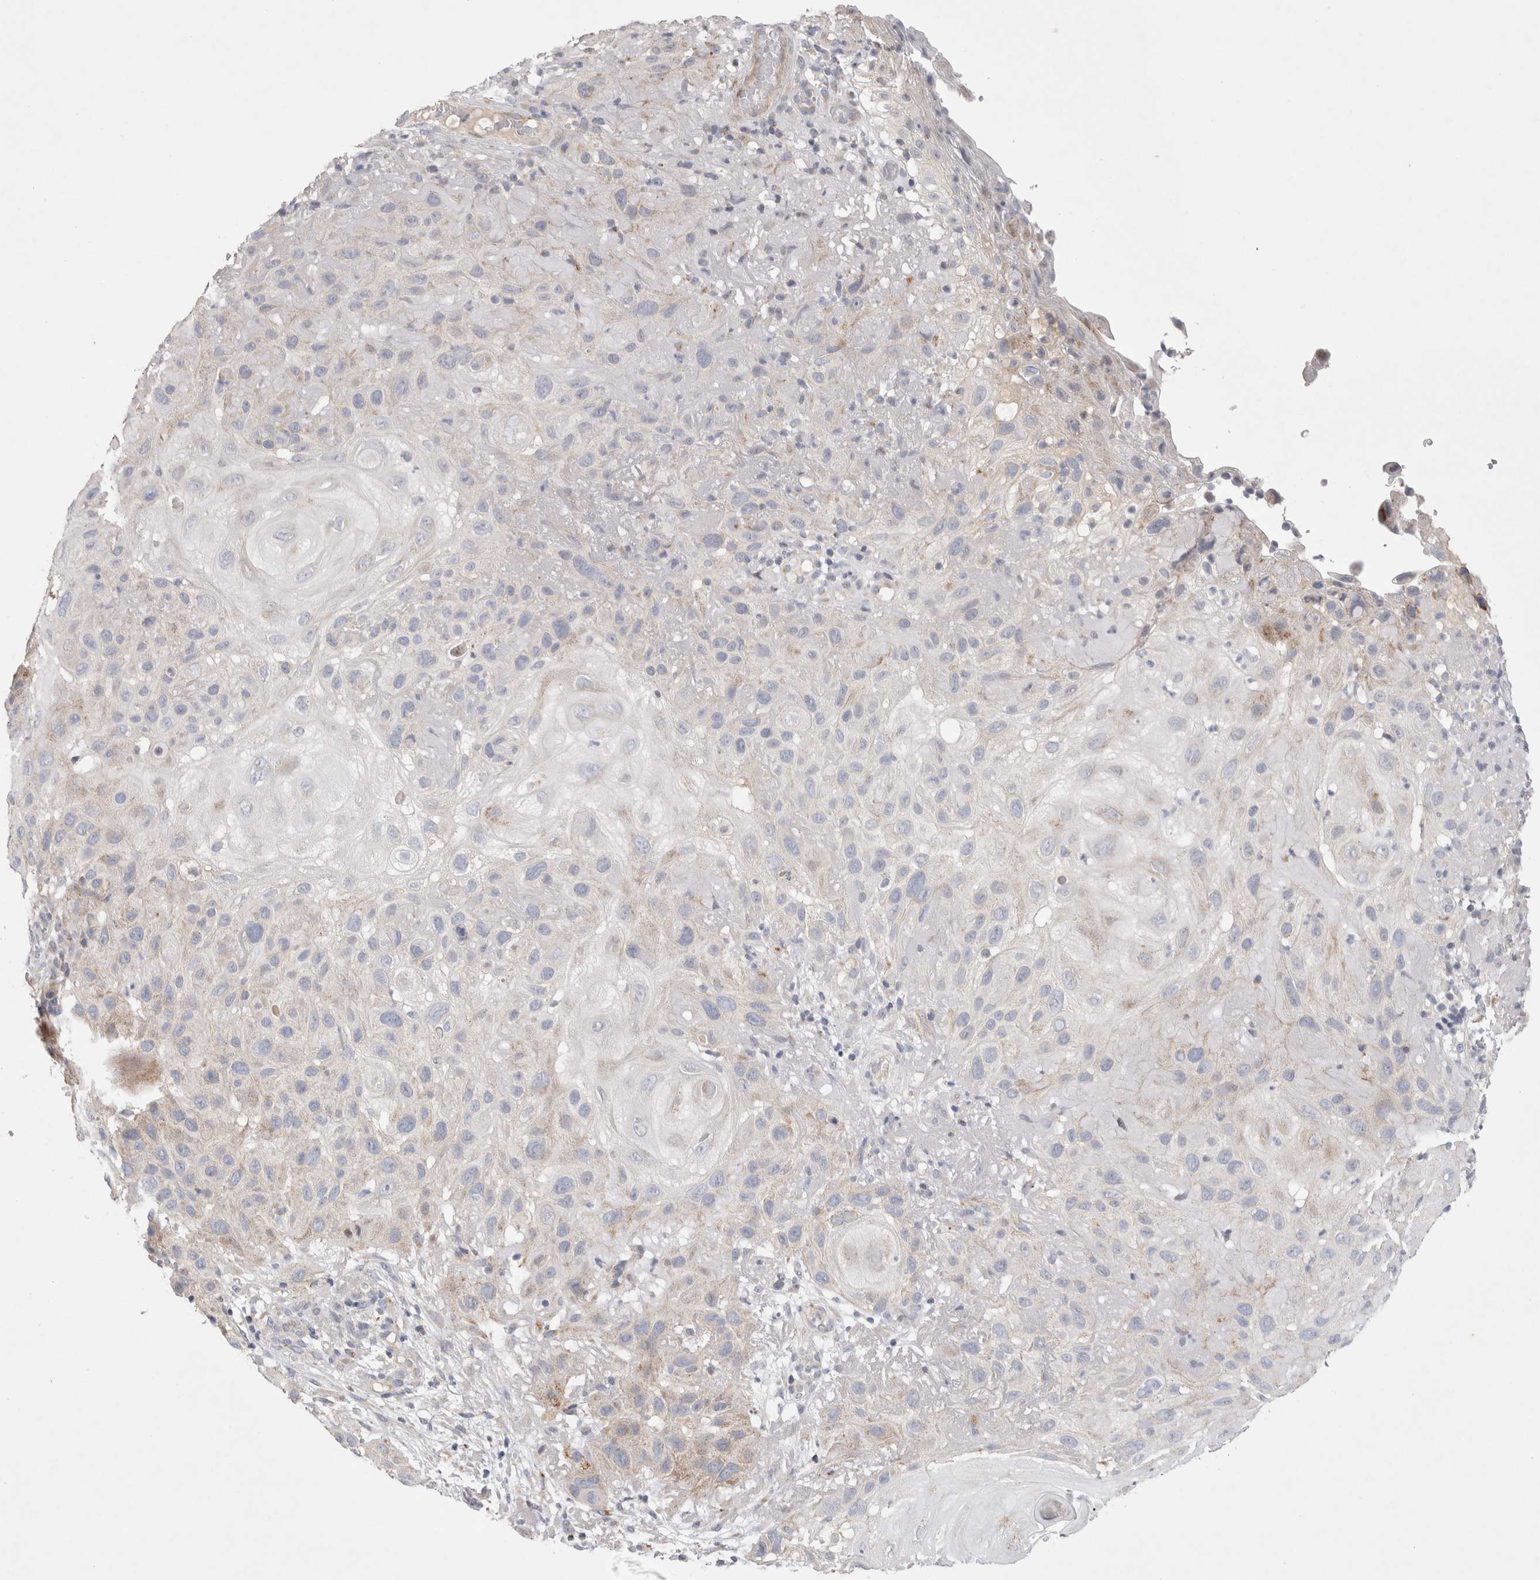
{"staining": {"intensity": "moderate", "quantity": "<25%", "location": "cytoplasmic/membranous"}, "tissue": "skin cancer", "cell_type": "Tumor cells", "image_type": "cancer", "snomed": [{"axis": "morphology", "description": "Squamous cell carcinoma, NOS"}, {"axis": "topography", "description": "Skin"}], "caption": "Moderate cytoplasmic/membranous positivity for a protein is identified in approximately <25% of tumor cells of skin cancer using IHC.", "gene": "CHADL", "patient": {"sex": "female", "age": 96}}